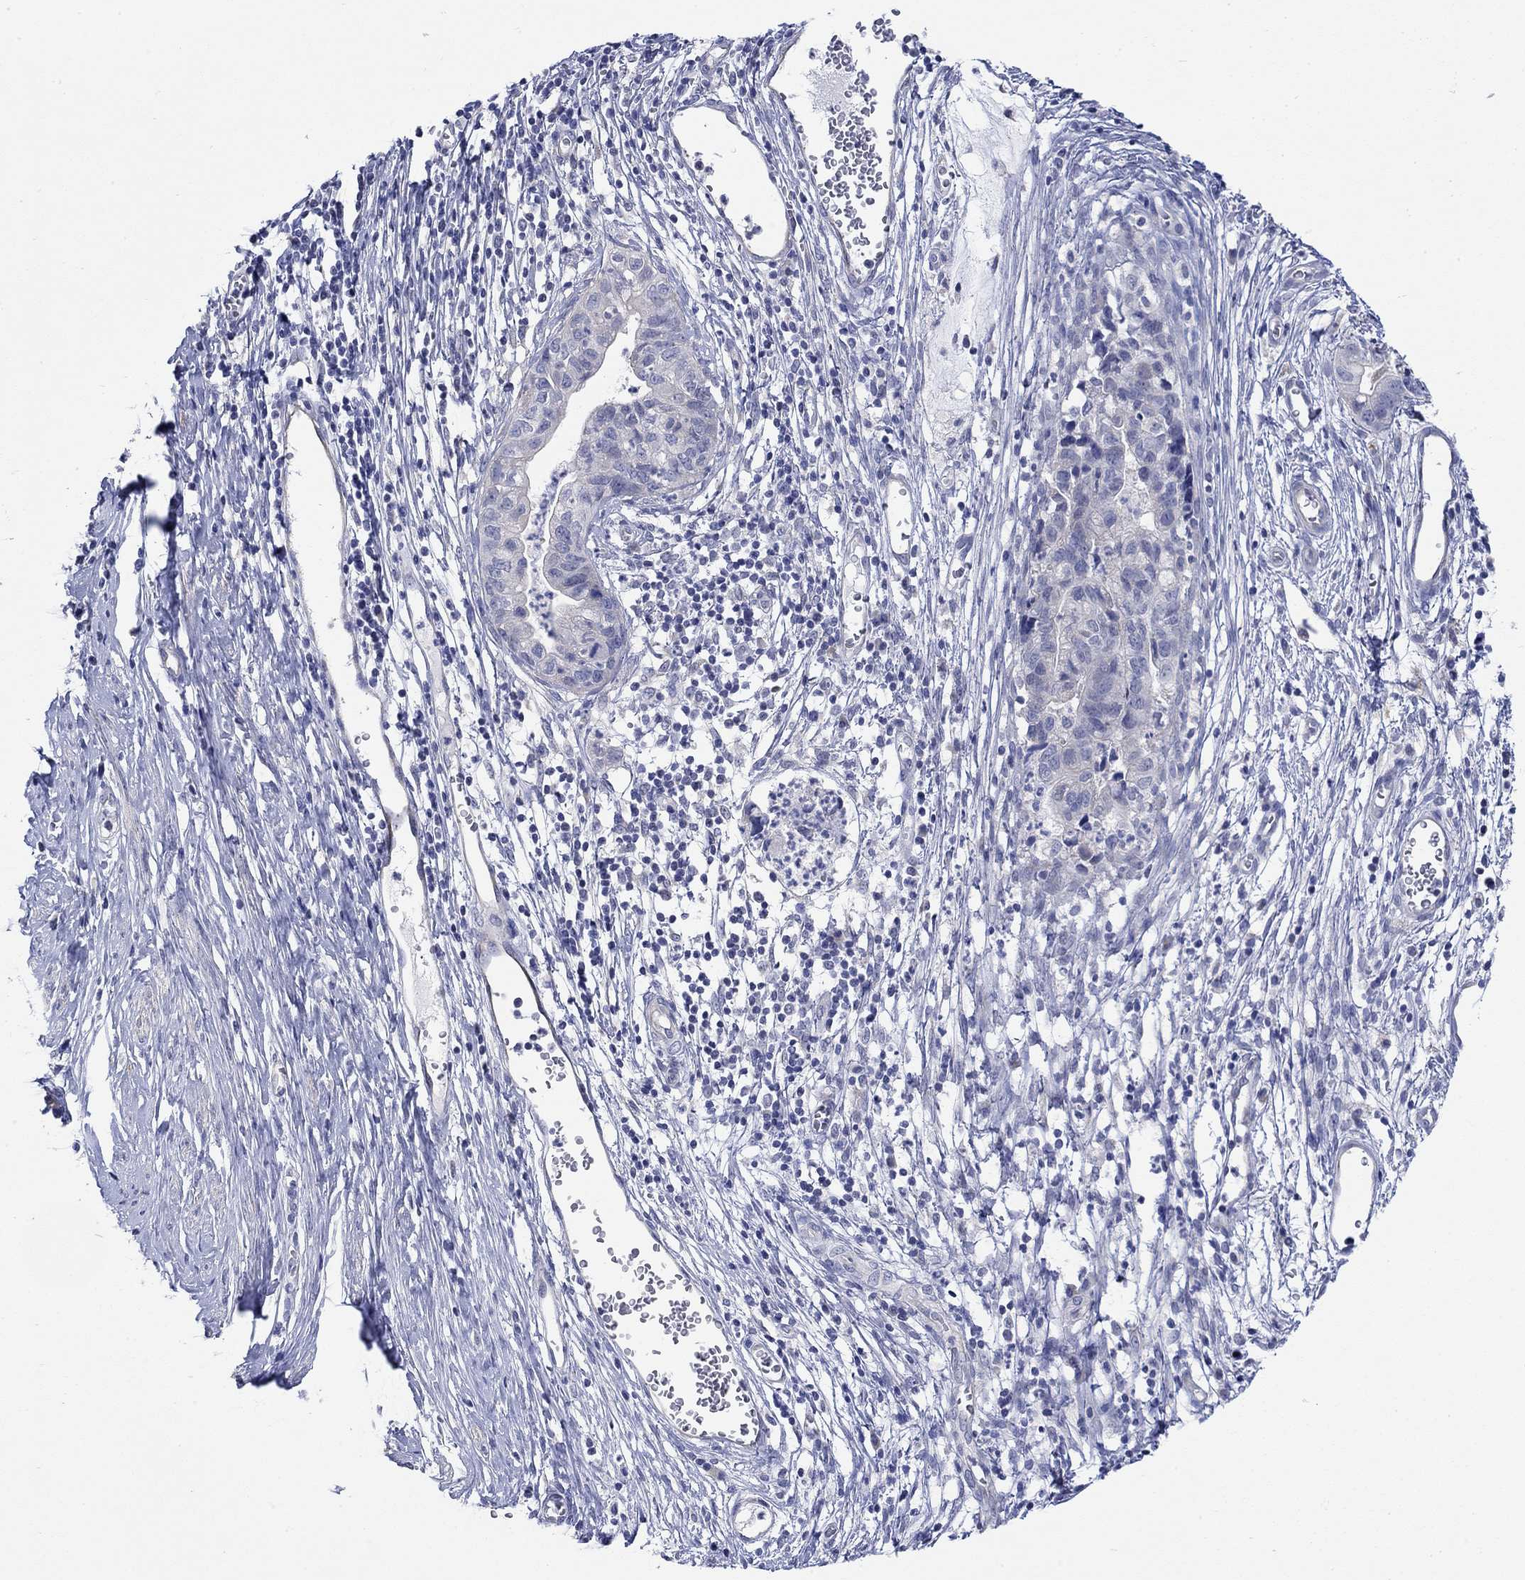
{"staining": {"intensity": "negative", "quantity": "none", "location": "none"}, "tissue": "cervical cancer", "cell_type": "Tumor cells", "image_type": "cancer", "snomed": [{"axis": "morphology", "description": "Adenocarcinoma, NOS"}, {"axis": "topography", "description": "Cervix"}], "caption": "The micrograph displays no staining of tumor cells in adenocarcinoma (cervical).", "gene": "KRT222", "patient": {"sex": "female", "age": 44}}